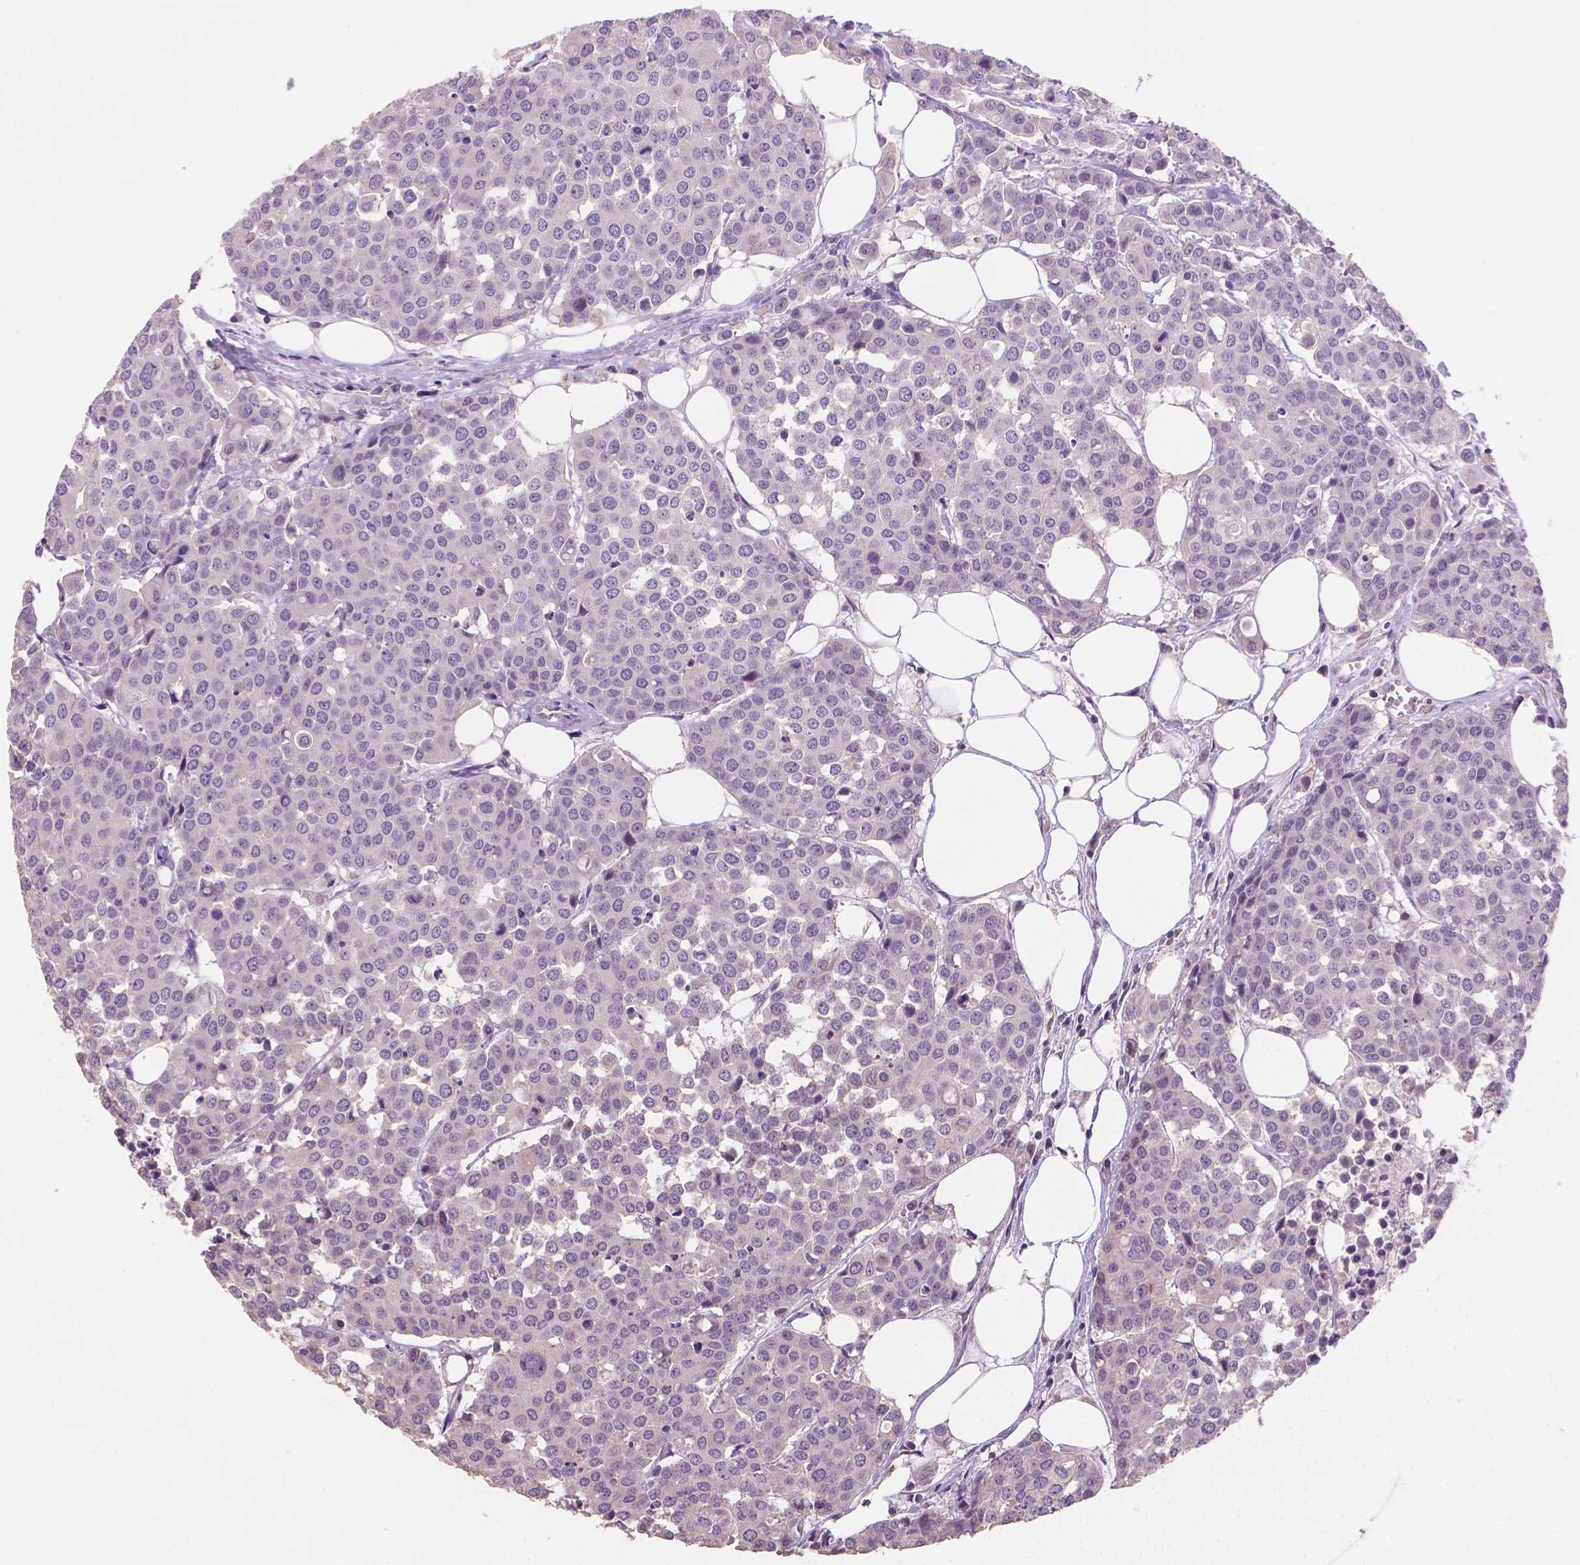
{"staining": {"intensity": "negative", "quantity": "none", "location": "none"}, "tissue": "carcinoid", "cell_type": "Tumor cells", "image_type": "cancer", "snomed": [{"axis": "morphology", "description": "Carcinoid, malignant, NOS"}, {"axis": "topography", "description": "Colon"}], "caption": "IHC photomicrograph of neoplastic tissue: carcinoid stained with DAB (3,3'-diaminobenzidine) reveals no significant protein positivity in tumor cells.", "gene": "CATIP", "patient": {"sex": "male", "age": 81}}